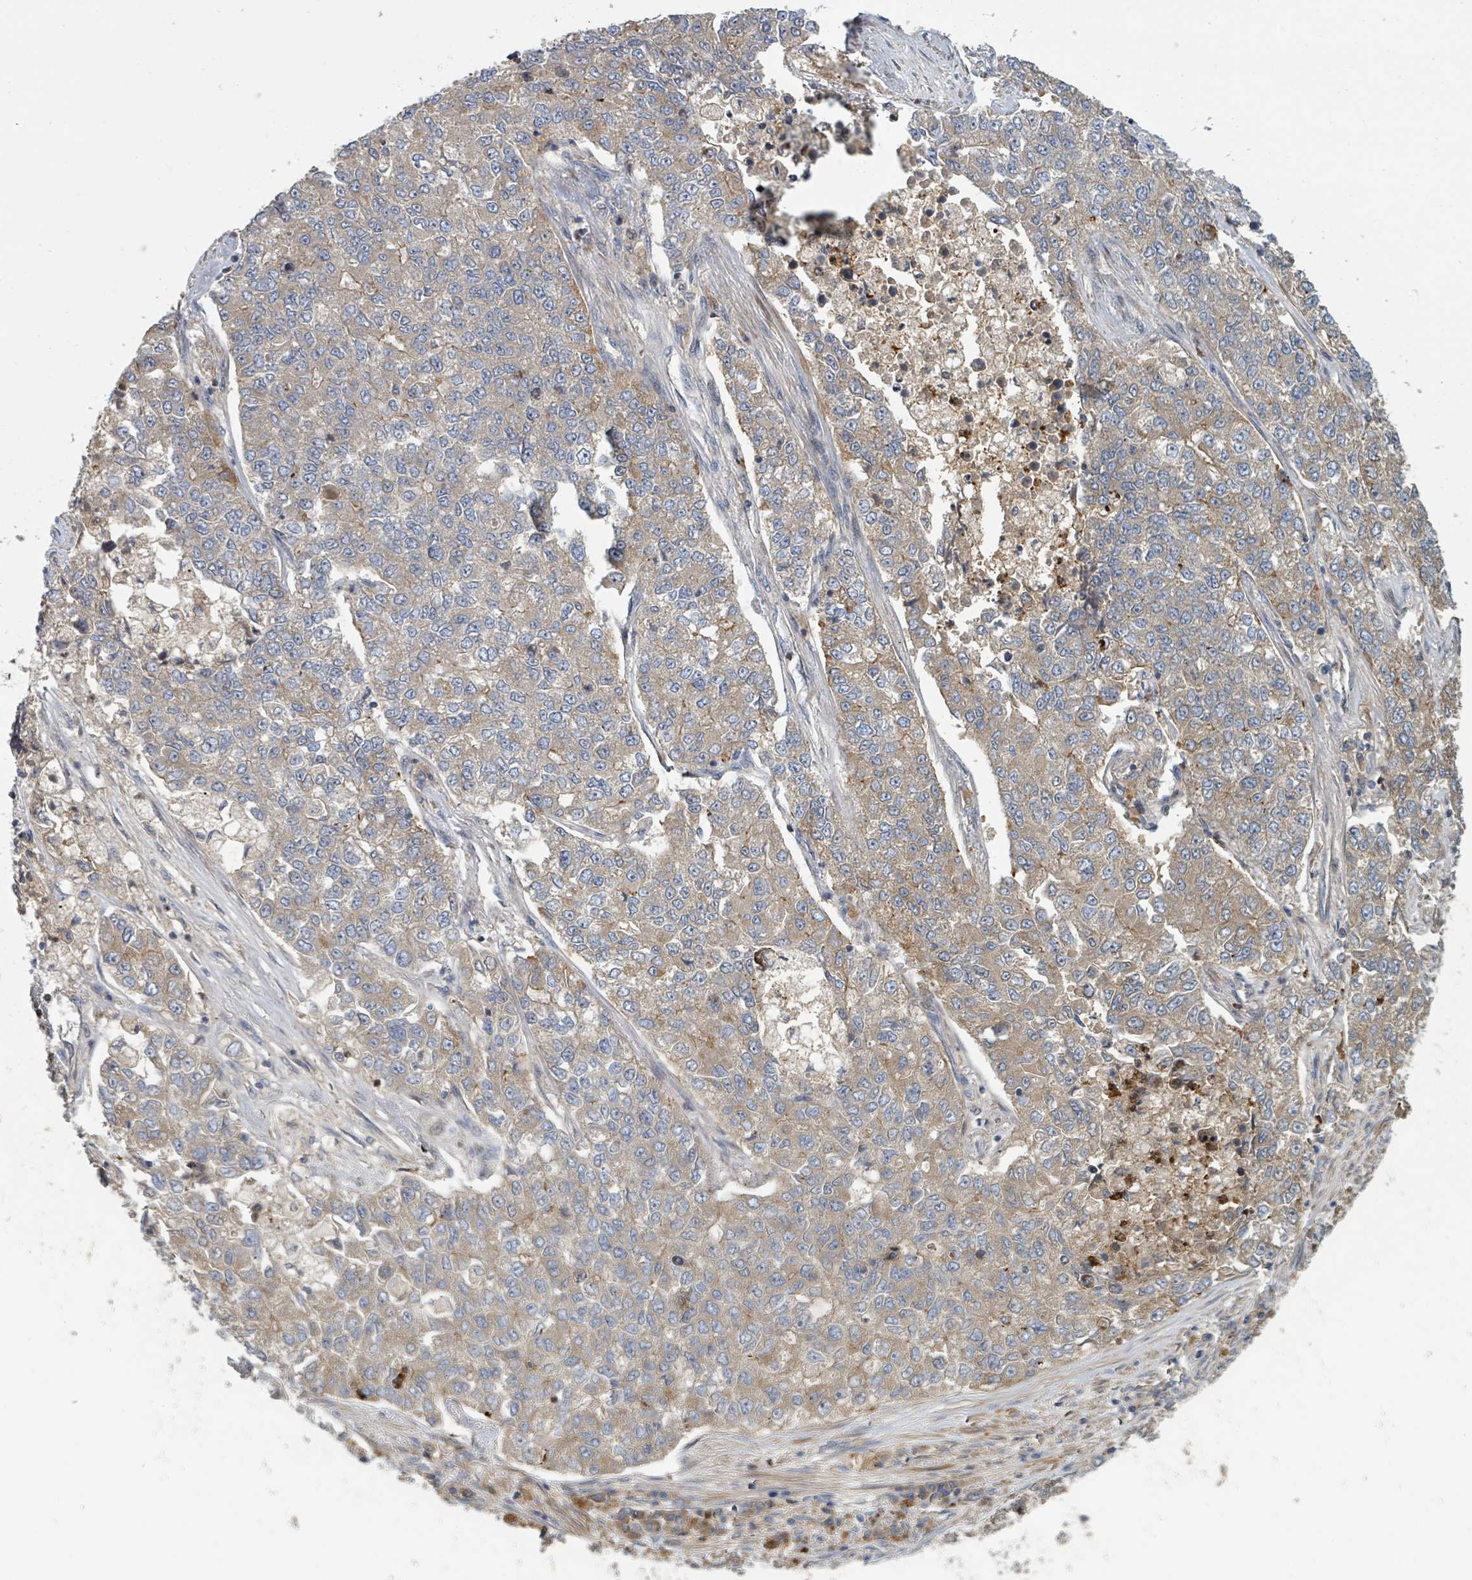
{"staining": {"intensity": "moderate", "quantity": "<25%", "location": "cytoplasmic/membranous"}, "tissue": "lung cancer", "cell_type": "Tumor cells", "image_type": "cancer", "snomed": [{"axis": "morphology", "description": "Adenocarcinoma, NOS"}, {"axis": "topography", "description": "Lung"}], "caption": "Tumor cells display moderate cytoplasmic/membranous staining in approximately <25% of cells in lung cancer (adenocarcinoma).", "gene": "DPM1", "patient": {"sex": "male", "age": 49}}